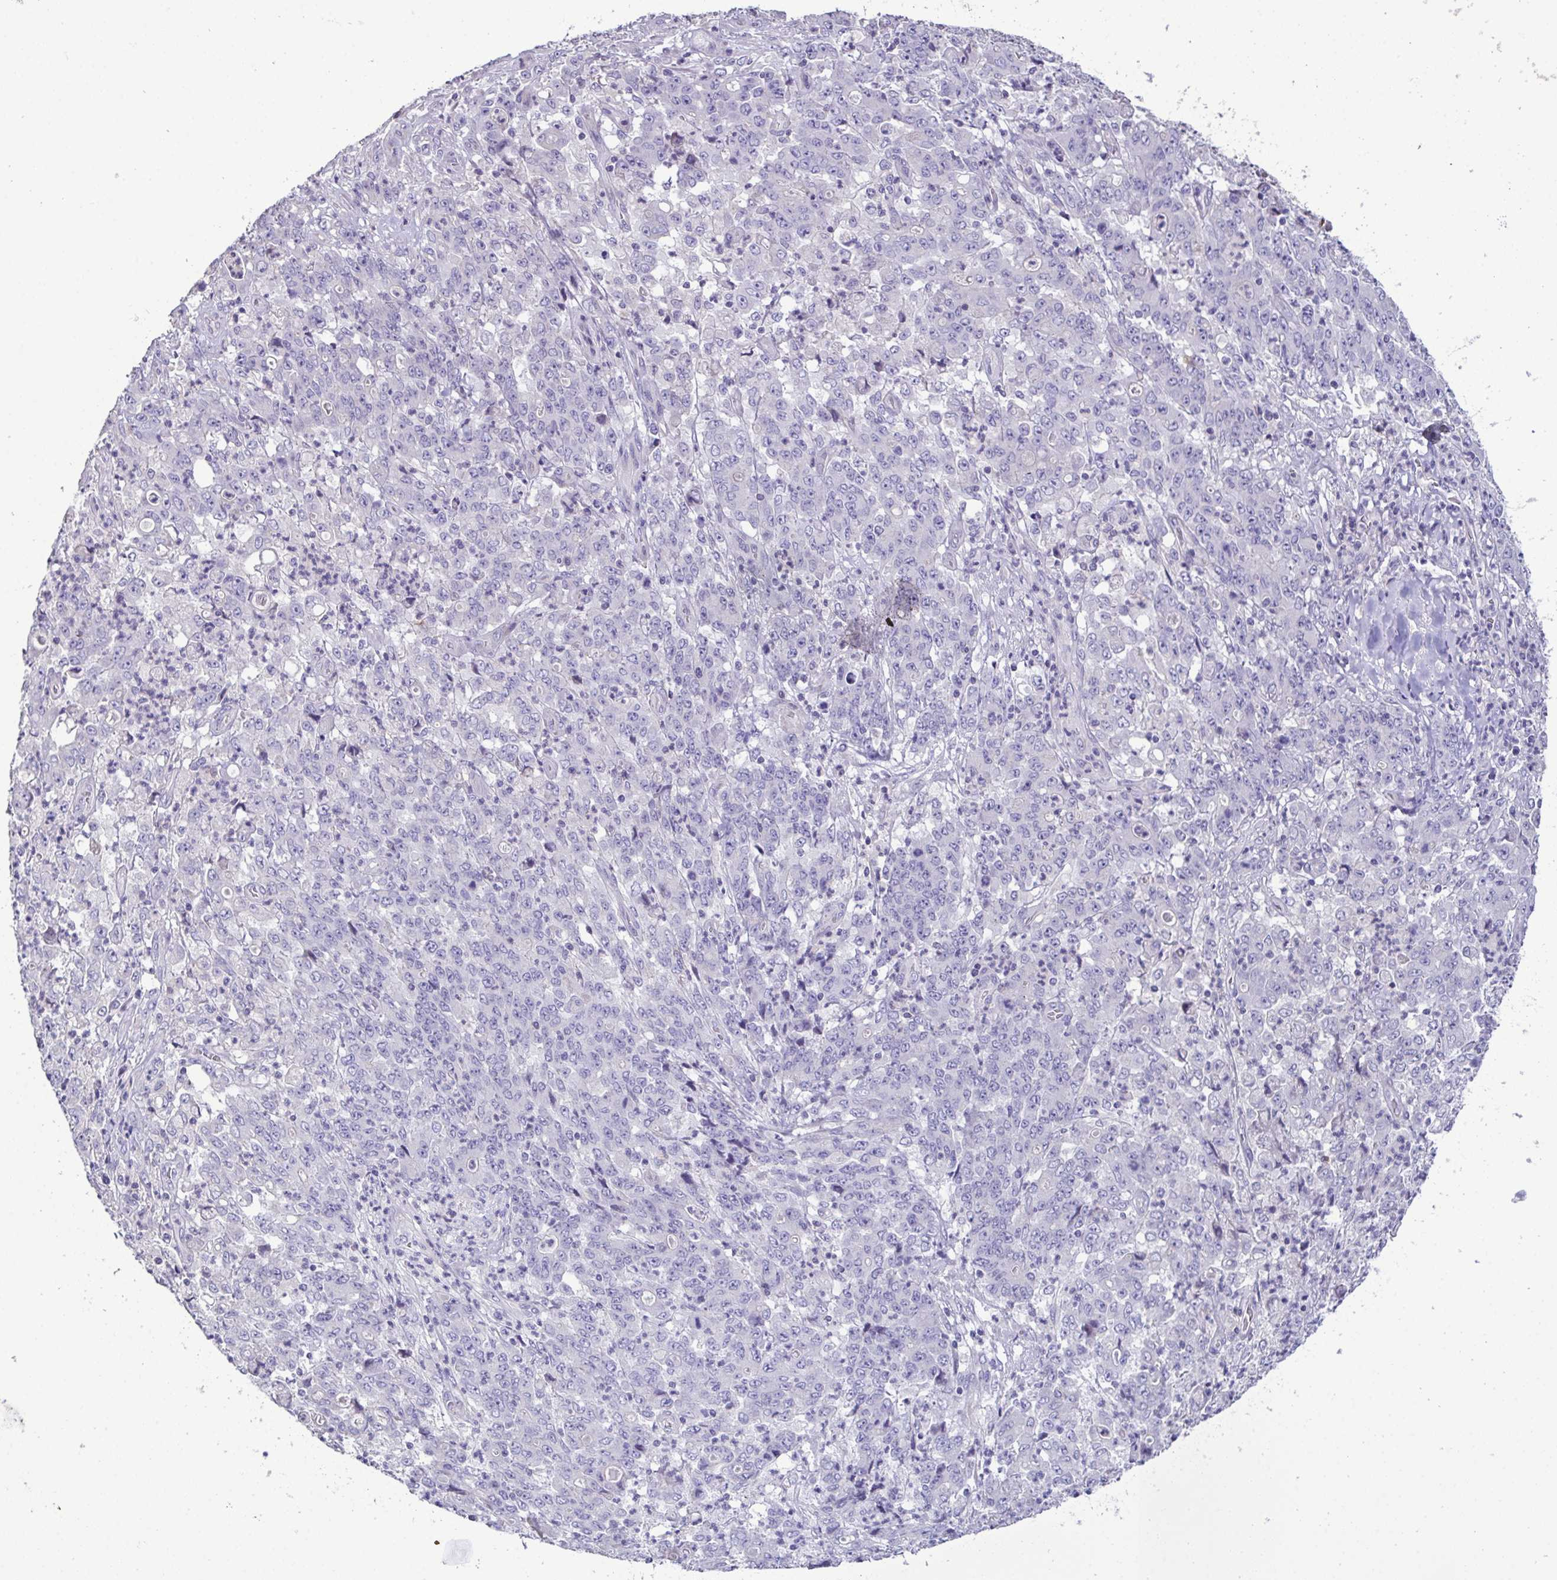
{"staining": {"intensity": "negative", "quantity": "none", "location": "none"}, "tissue": "stomach cancer", "cell_type": "Tumor cells", "image_type": "cancer", "snomed": [{"axis": "morphology", "description": "Adenocarcinoma, NOS"}, {"axis": "topography", "description": "Stomach, lower"}], "caption": "This is an IHC image of human adenocarcinoma (stomach). There is no expression in tumor cells.", "gene": "MARCO", "patient": {"sex": "female", "age": 71}}